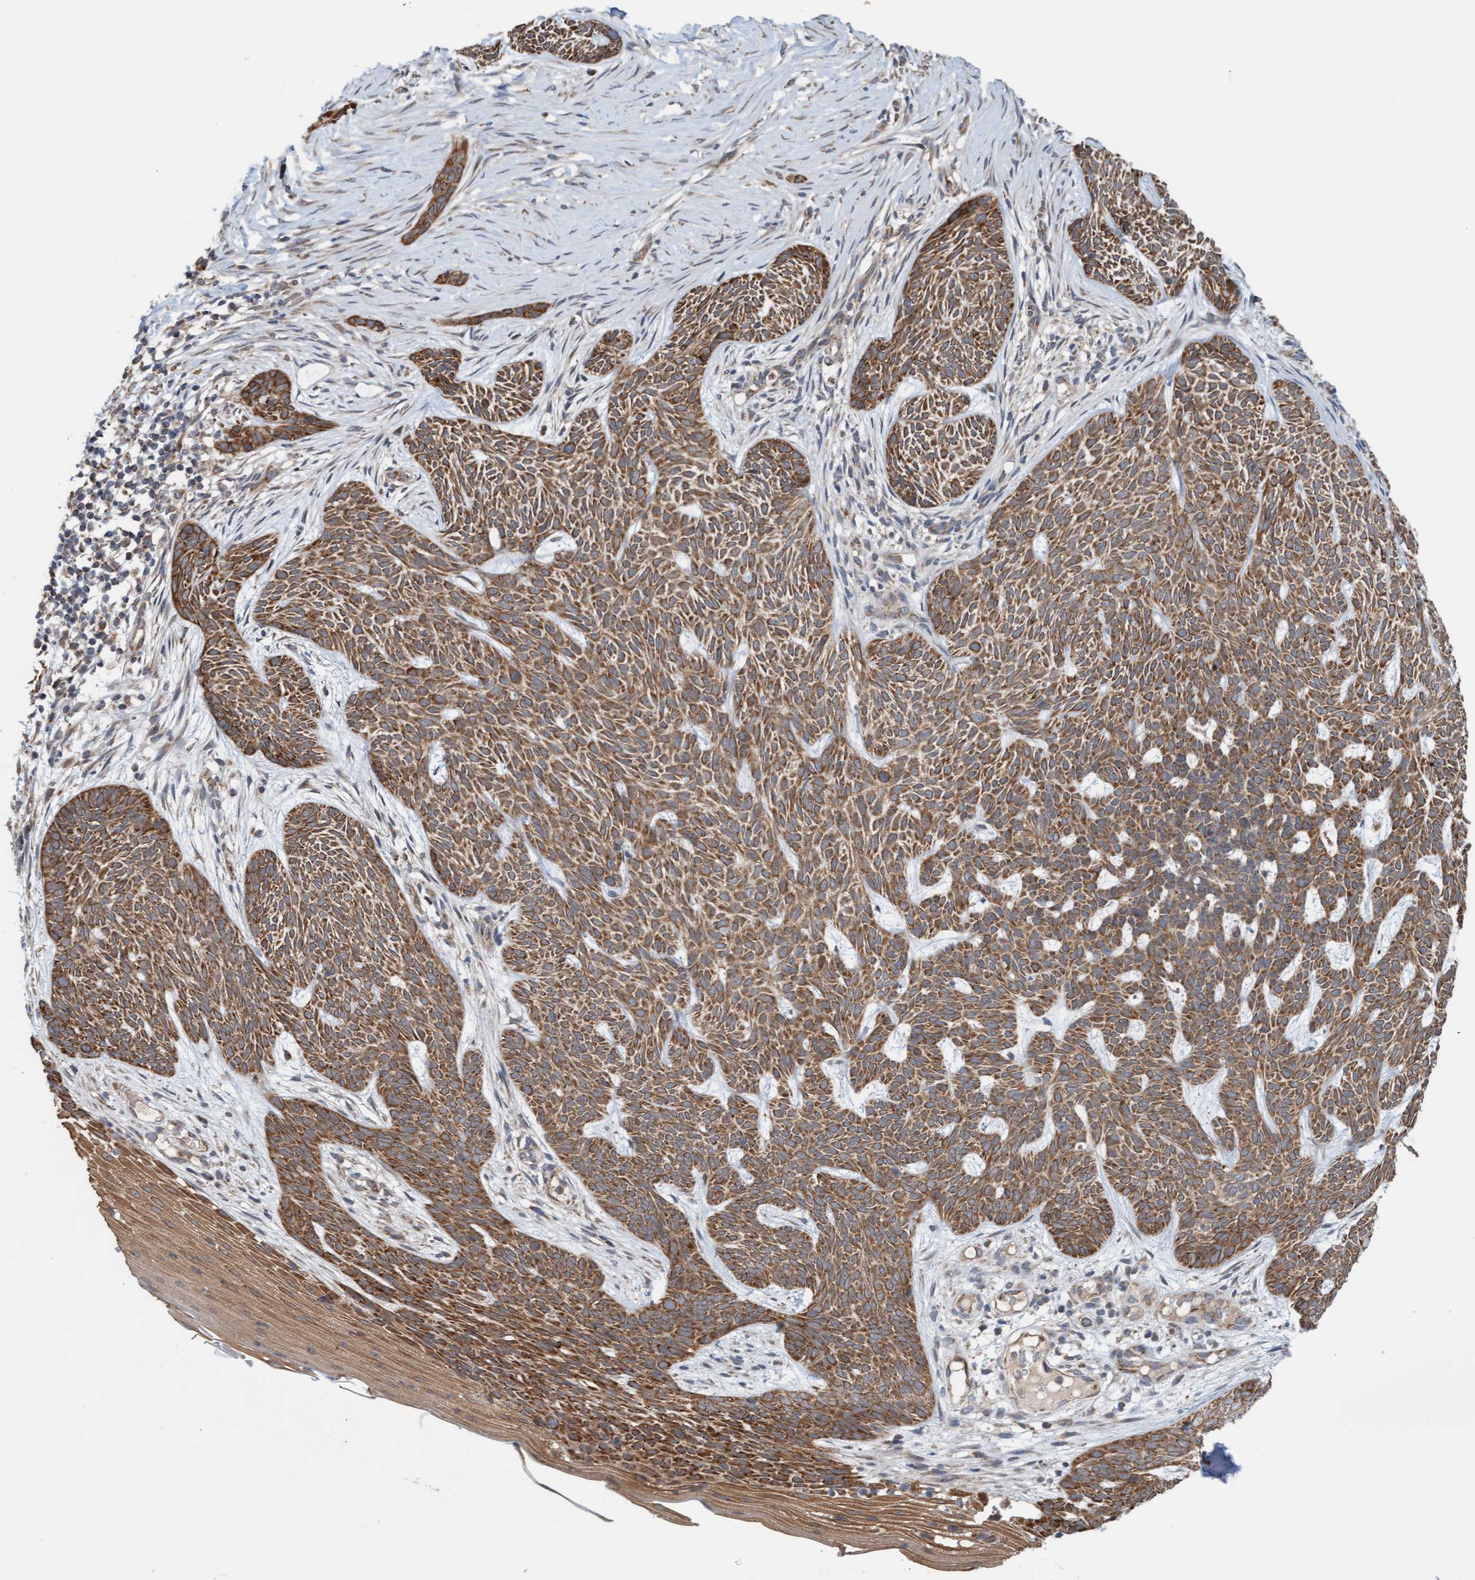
{"staining": {"intensity": "strong", "quantity": ">75%", "location": "cytoplasmic/membranous"}, "tissue": "skin cancer", "cell_type": "Tumor cells", "image_type": "cancer", "snomed": [{"axis": "morphology", "description": "Basal cell carcinoma"}, {"axis": "topography", "description": "Skin"}], "caption": "Immunohistochemistry (IHC) micrograph of skin cancer stained for a protein (brown), which shows high levels of strong cytoplasmic/membranous positivity in approximately >75% of tumor cells.", "gene": "ZNF566", "patient": {"sex": "female", "age": 59}}